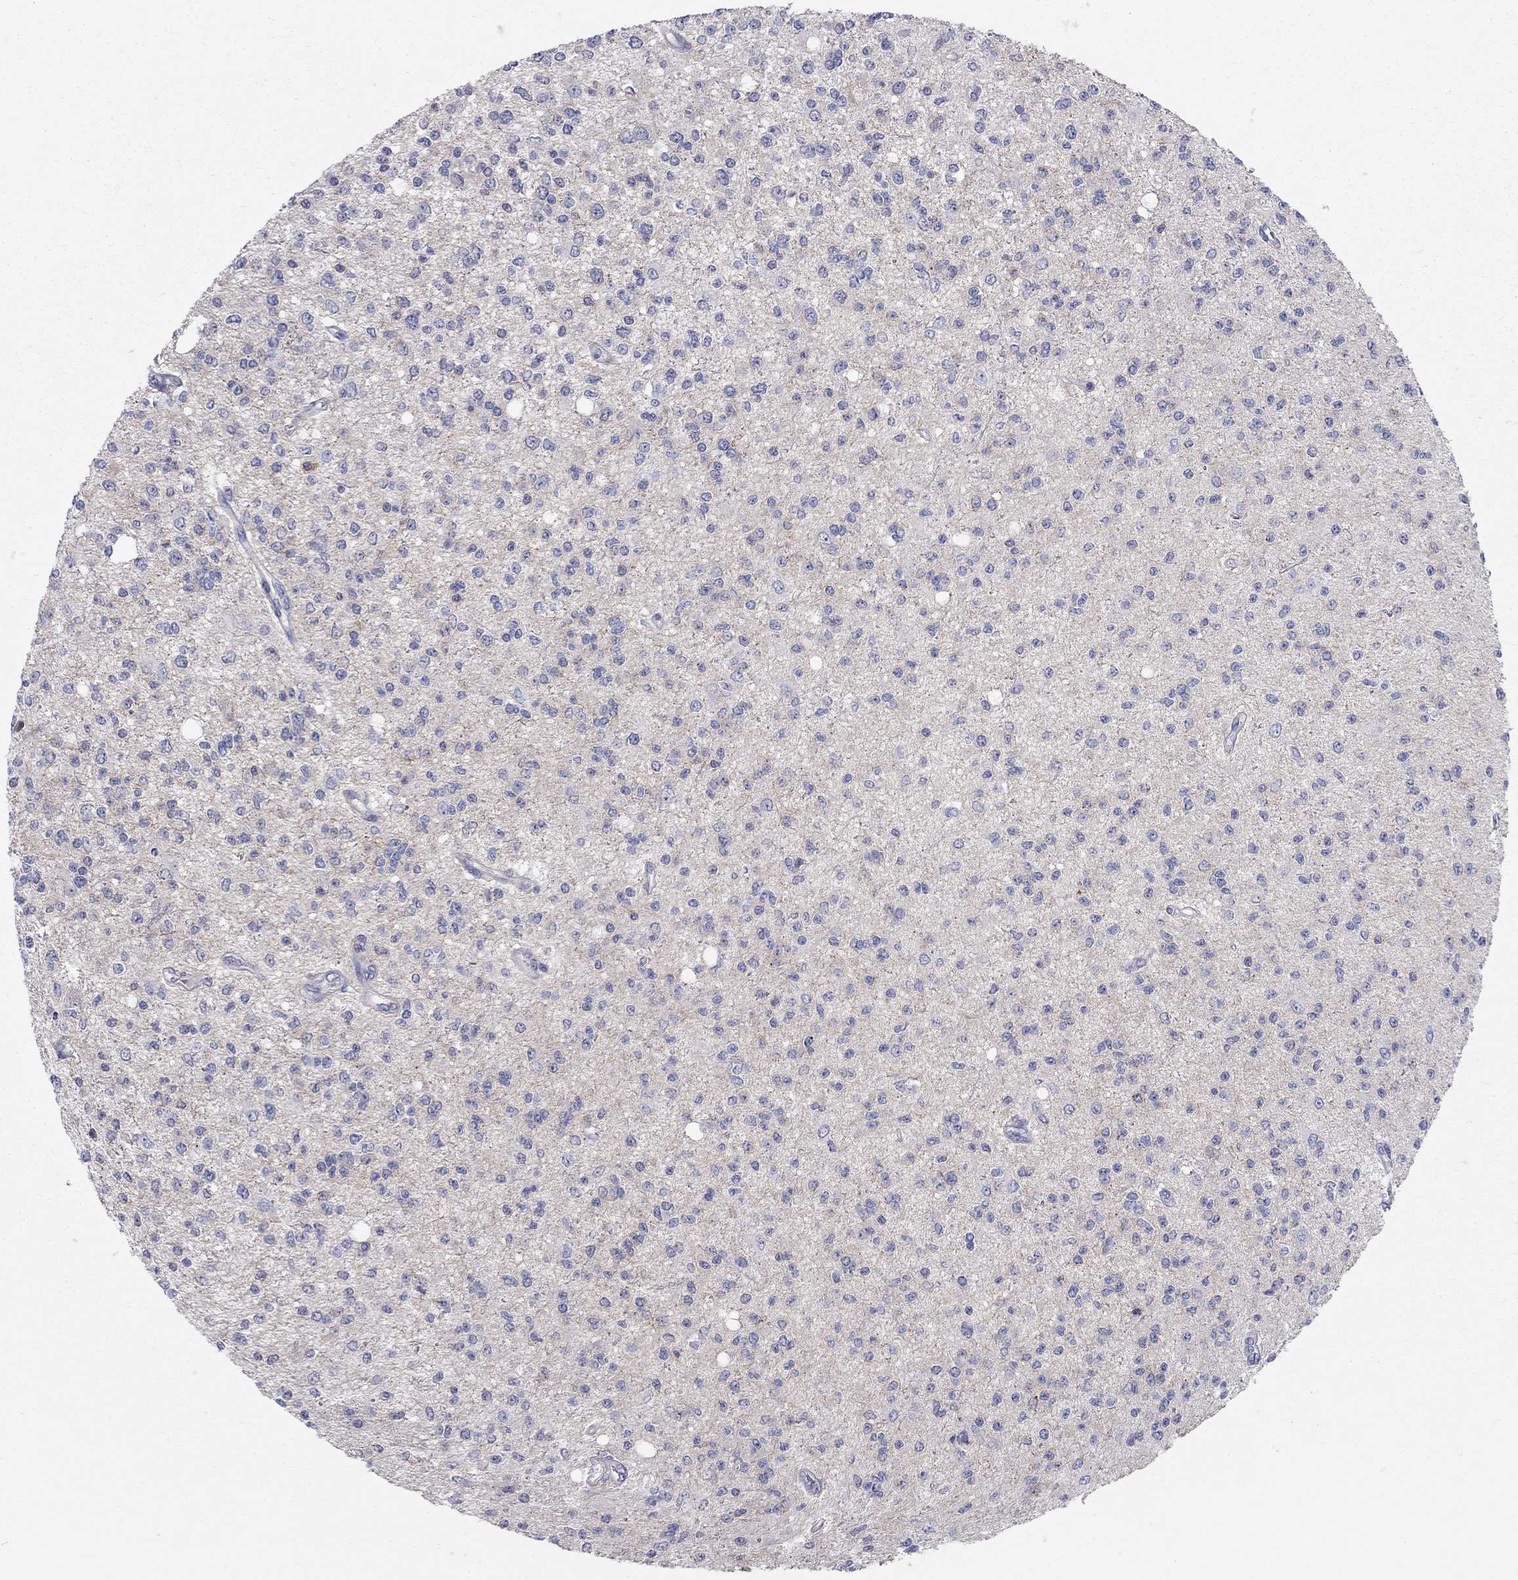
{"staining": {"intensity": "negative", "quantity": "none", "location": "none"}, "tissue": "glioma", "cell_type": "Tumor cells", "image_type": "cancer", "snomed": [{"axis": "morphology", "description": "Glioma, malignant, Low grade"}, {"axis": "topography", "description": "Brain"}], "caption": "Glioma was stained to show a protein in brown. There is no significant expression in tumor cells.", "gene": "PCDHGA10", "patient": {"sex": "male", "age": 67}}